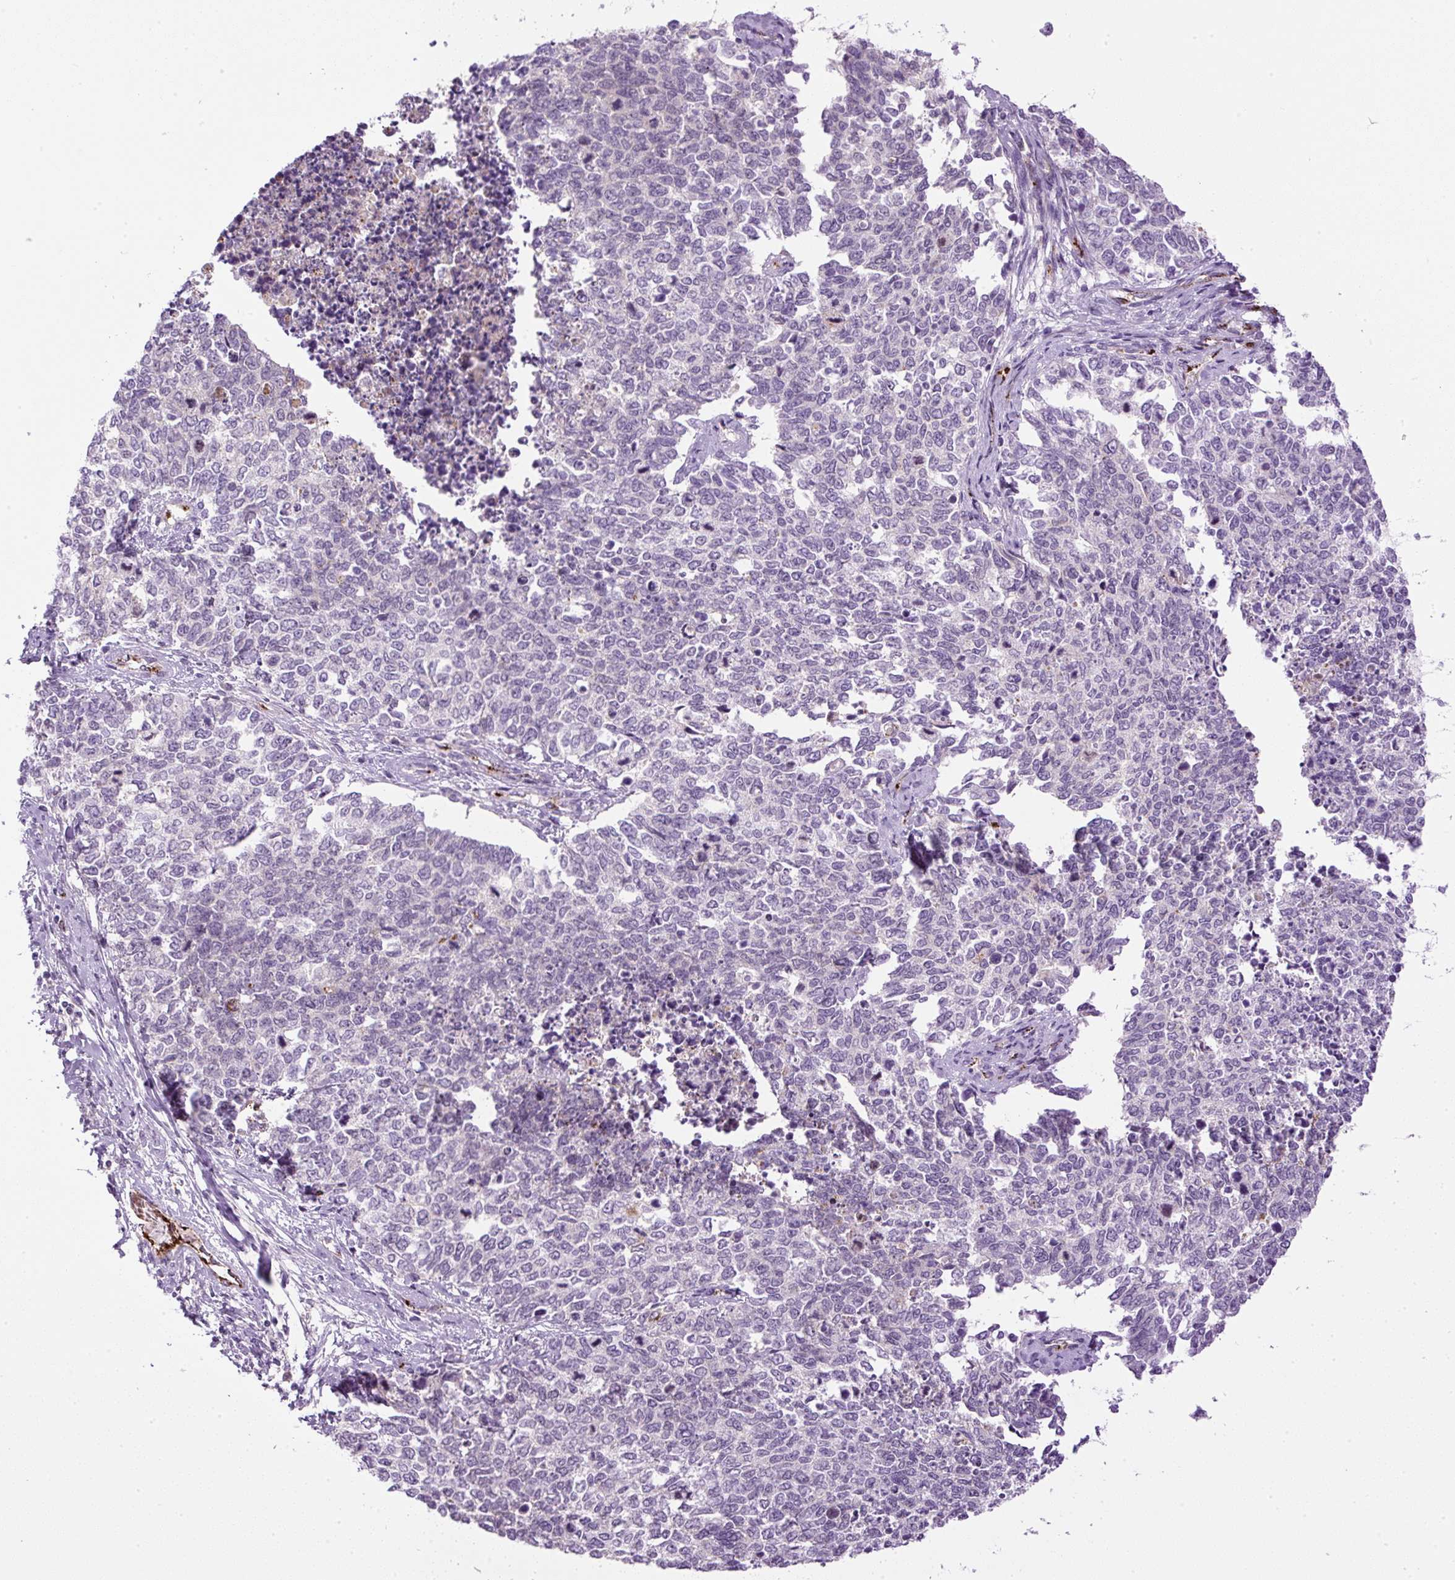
{"staining": {"intensity": "negative", "quantity": "none", "location": "none"}, "tissue": "cervical cancer", "cell_type": "Tumor cells", "image_type": "cancer", "snomed": [{"axis": "morphology", "description": "Squamous cell carcinoma, NOS"}, {"axis": "topography", "description": "Cervix"}], "caption": "Human cervical cancer (squamous cell carcinoma) stained for a protein using immunohistochemistry (IHC) demonstrates no expression in tumor cells.", "gene": "LEFTY2", "patient": {"sex": "female", "age": 63}}